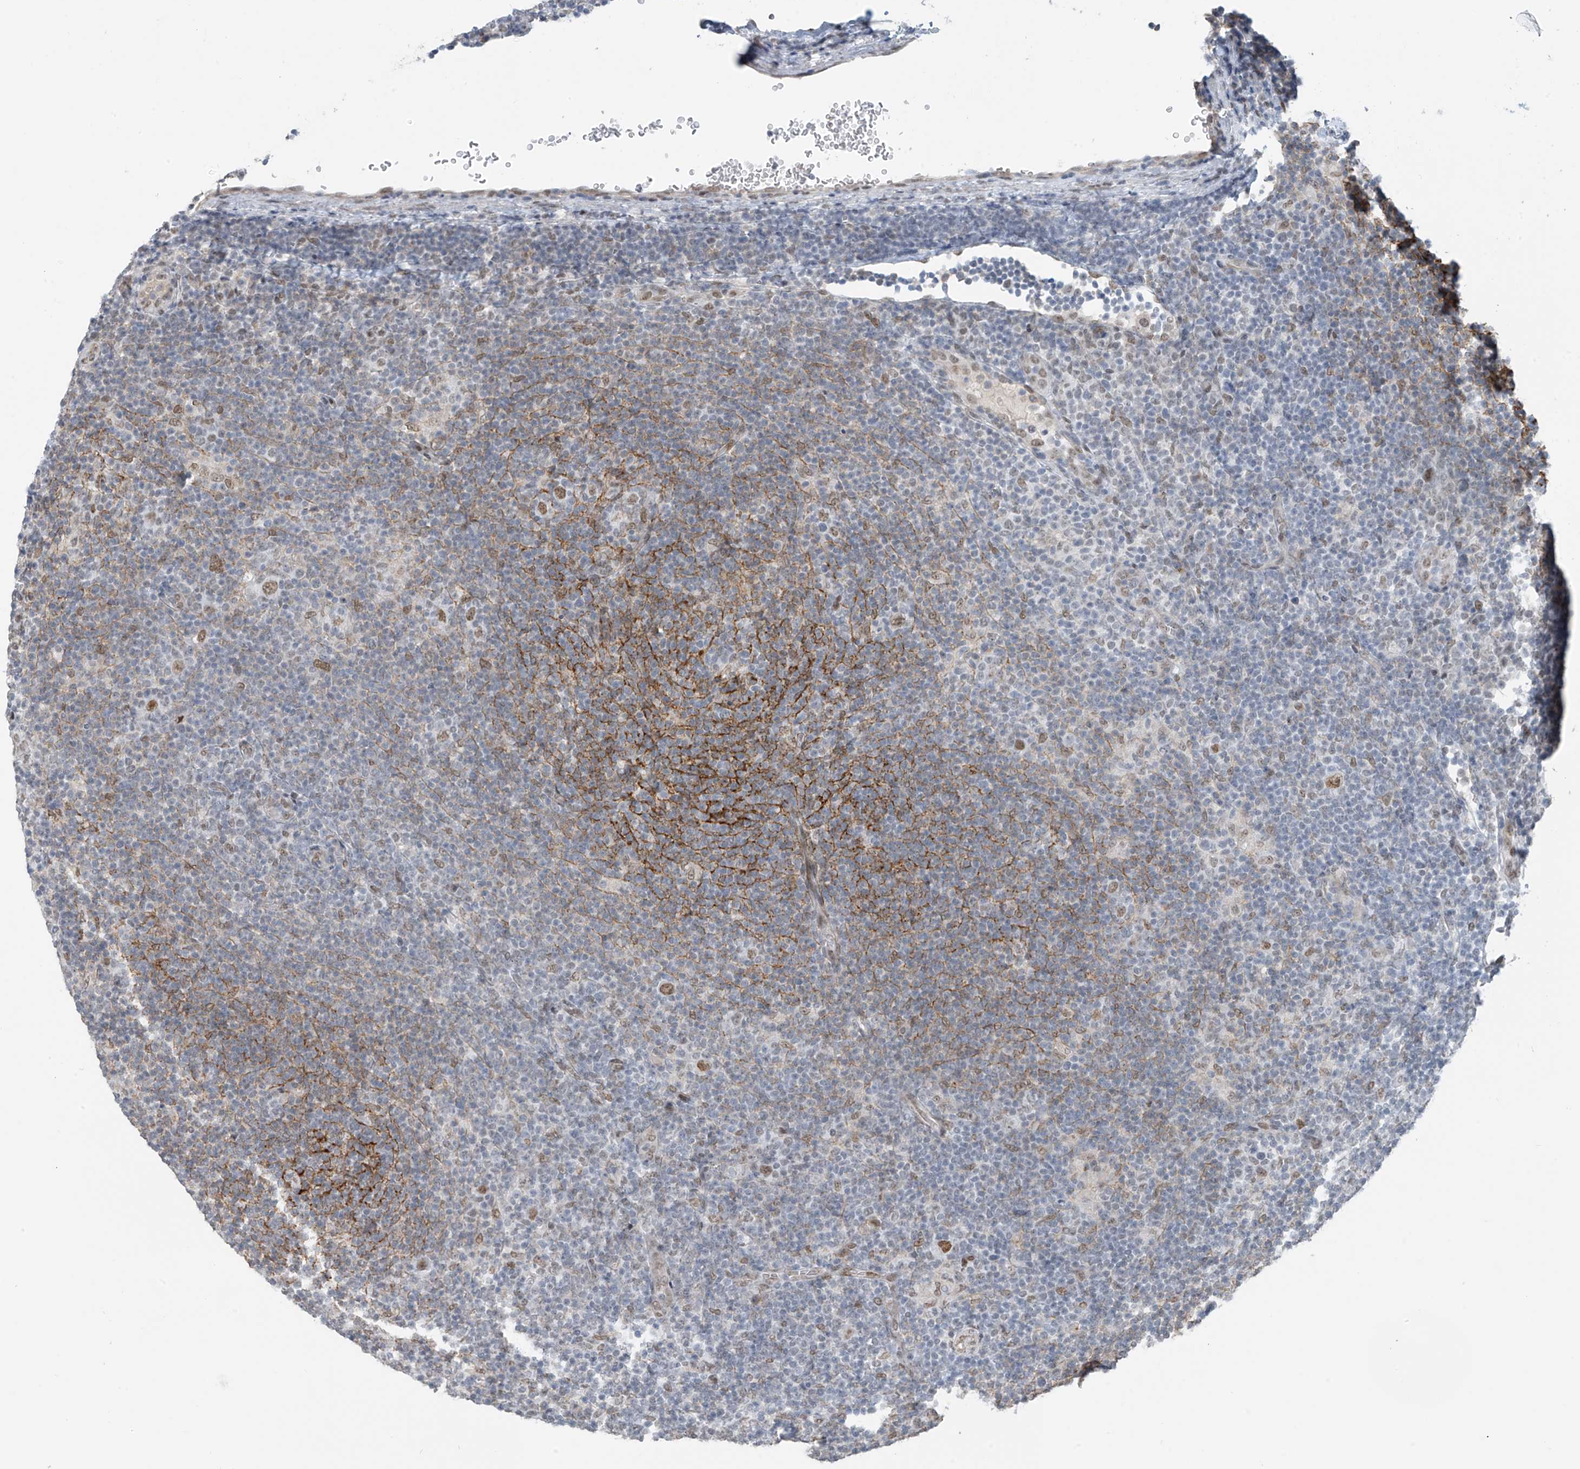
{"staining": {"intensity": "moderate", "quantity": ">75%", "location": "nuclear"}, "tissue": "lymphoma", "cell_type": "Tumor cells", "image_type": "cancer", "snomed": [{"axis": "morphology", "description": "Hodgkin's disease, NOS"}, {"axis": "topography", "description": "Lymph node"}], "caption": "Immunohistochemistry (DAB (3,3'-diaminobenzidine)) staining of lymphoma displays moderate nuclear protein positivity in approximately >75% of tumor cells.", "gene": "MCM9", "patient": {"sex": "female", "age": 57}}